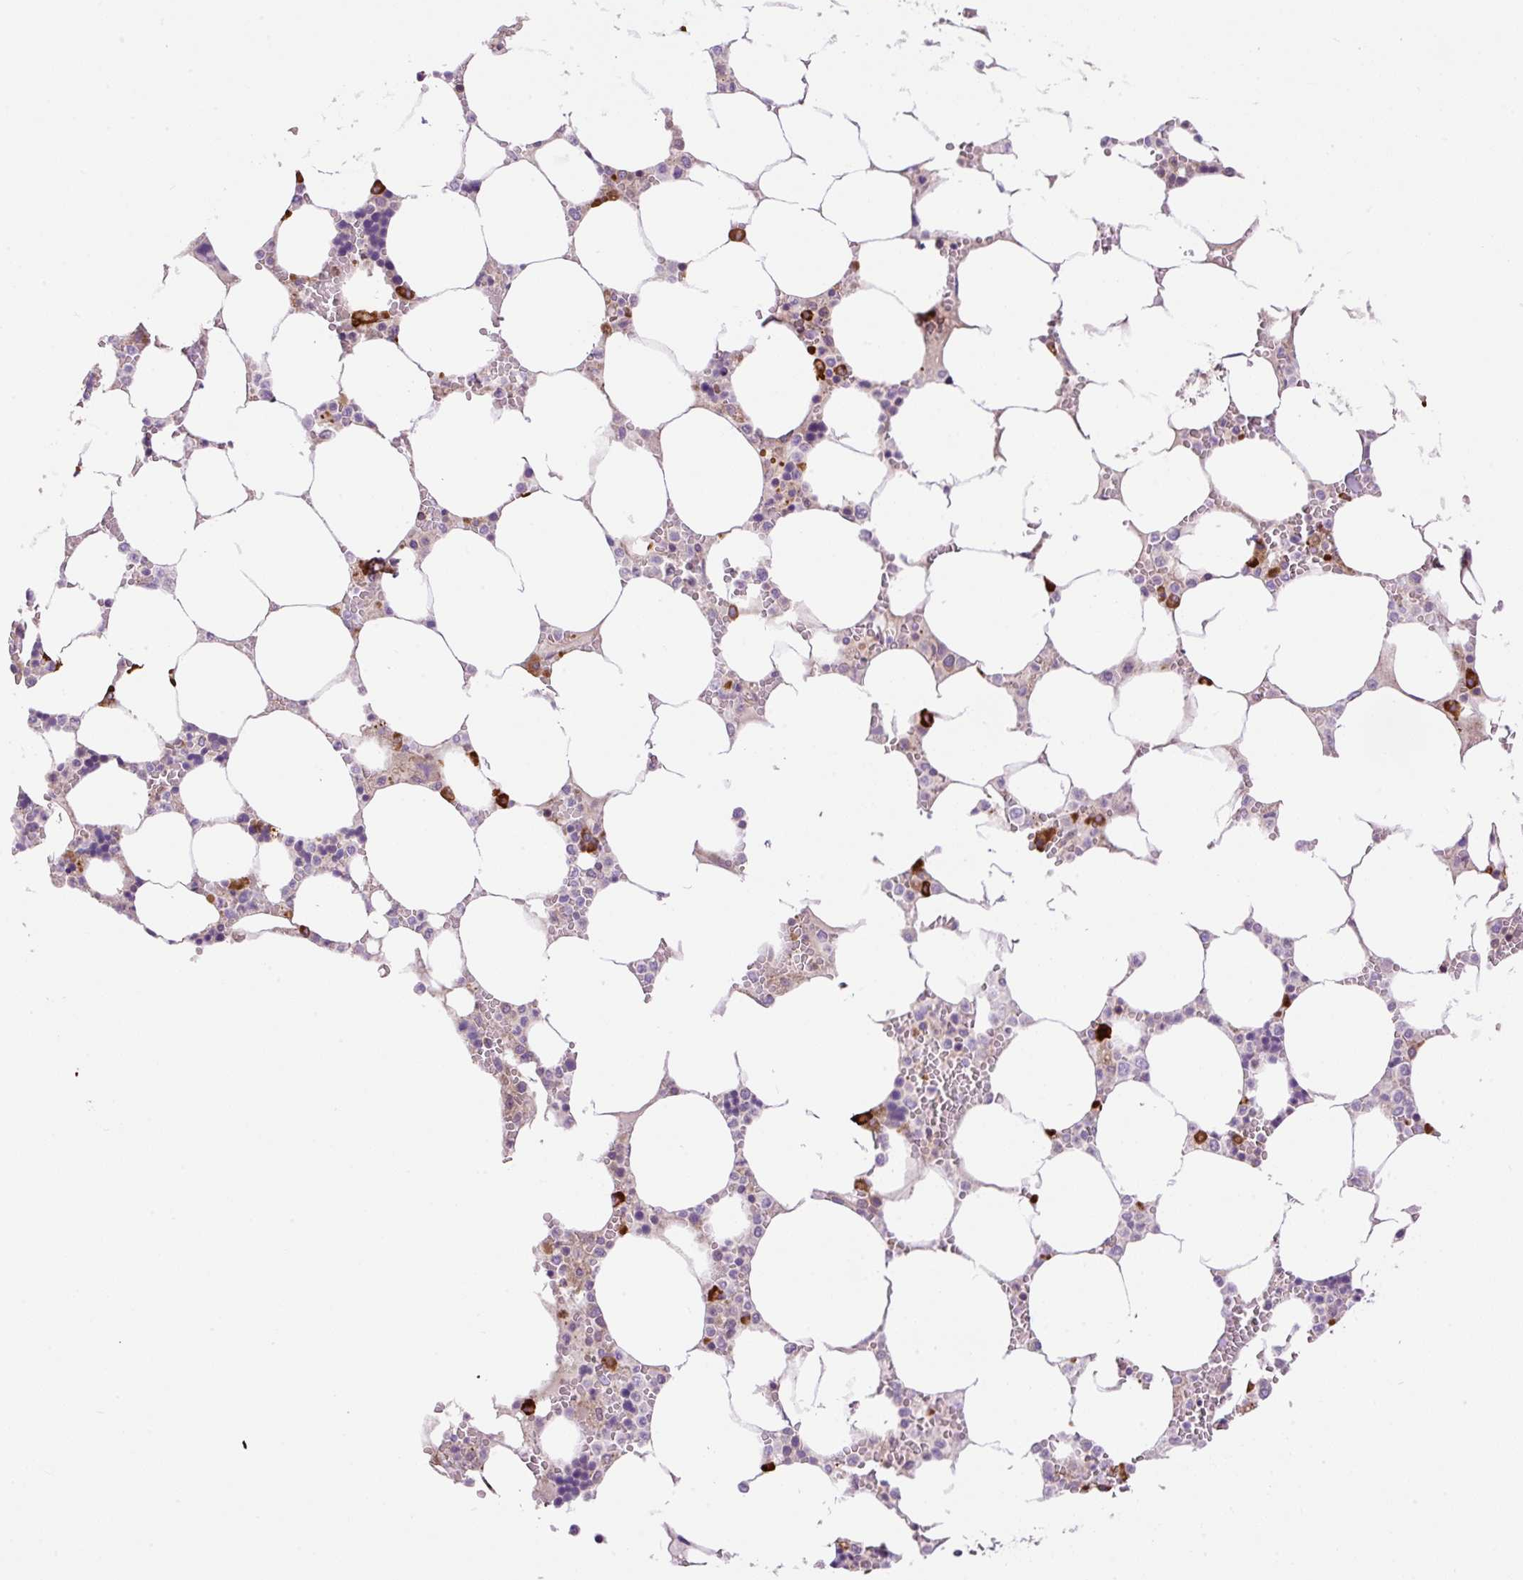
{"staining": {"intensity": "strong", "quantity": "<25%", "location": "cytoplasmic/membranous"}, "tissue": "bone marrow", "cell_type": "Hematopoietic cells", "image_type": "normal", "snomed": [{"axis": "morphology", "description": "Normal tissue, NOS"}, {"axis": "topography", "description": "Bone marrow"}], "caption": "A brown stain labels strong cytoplasmic/membranous positivity of a protein in hematopoietic cells of benign human bone marrow.", "gene": "PPME1", "patient": {"sex": "male", "age": 64}}